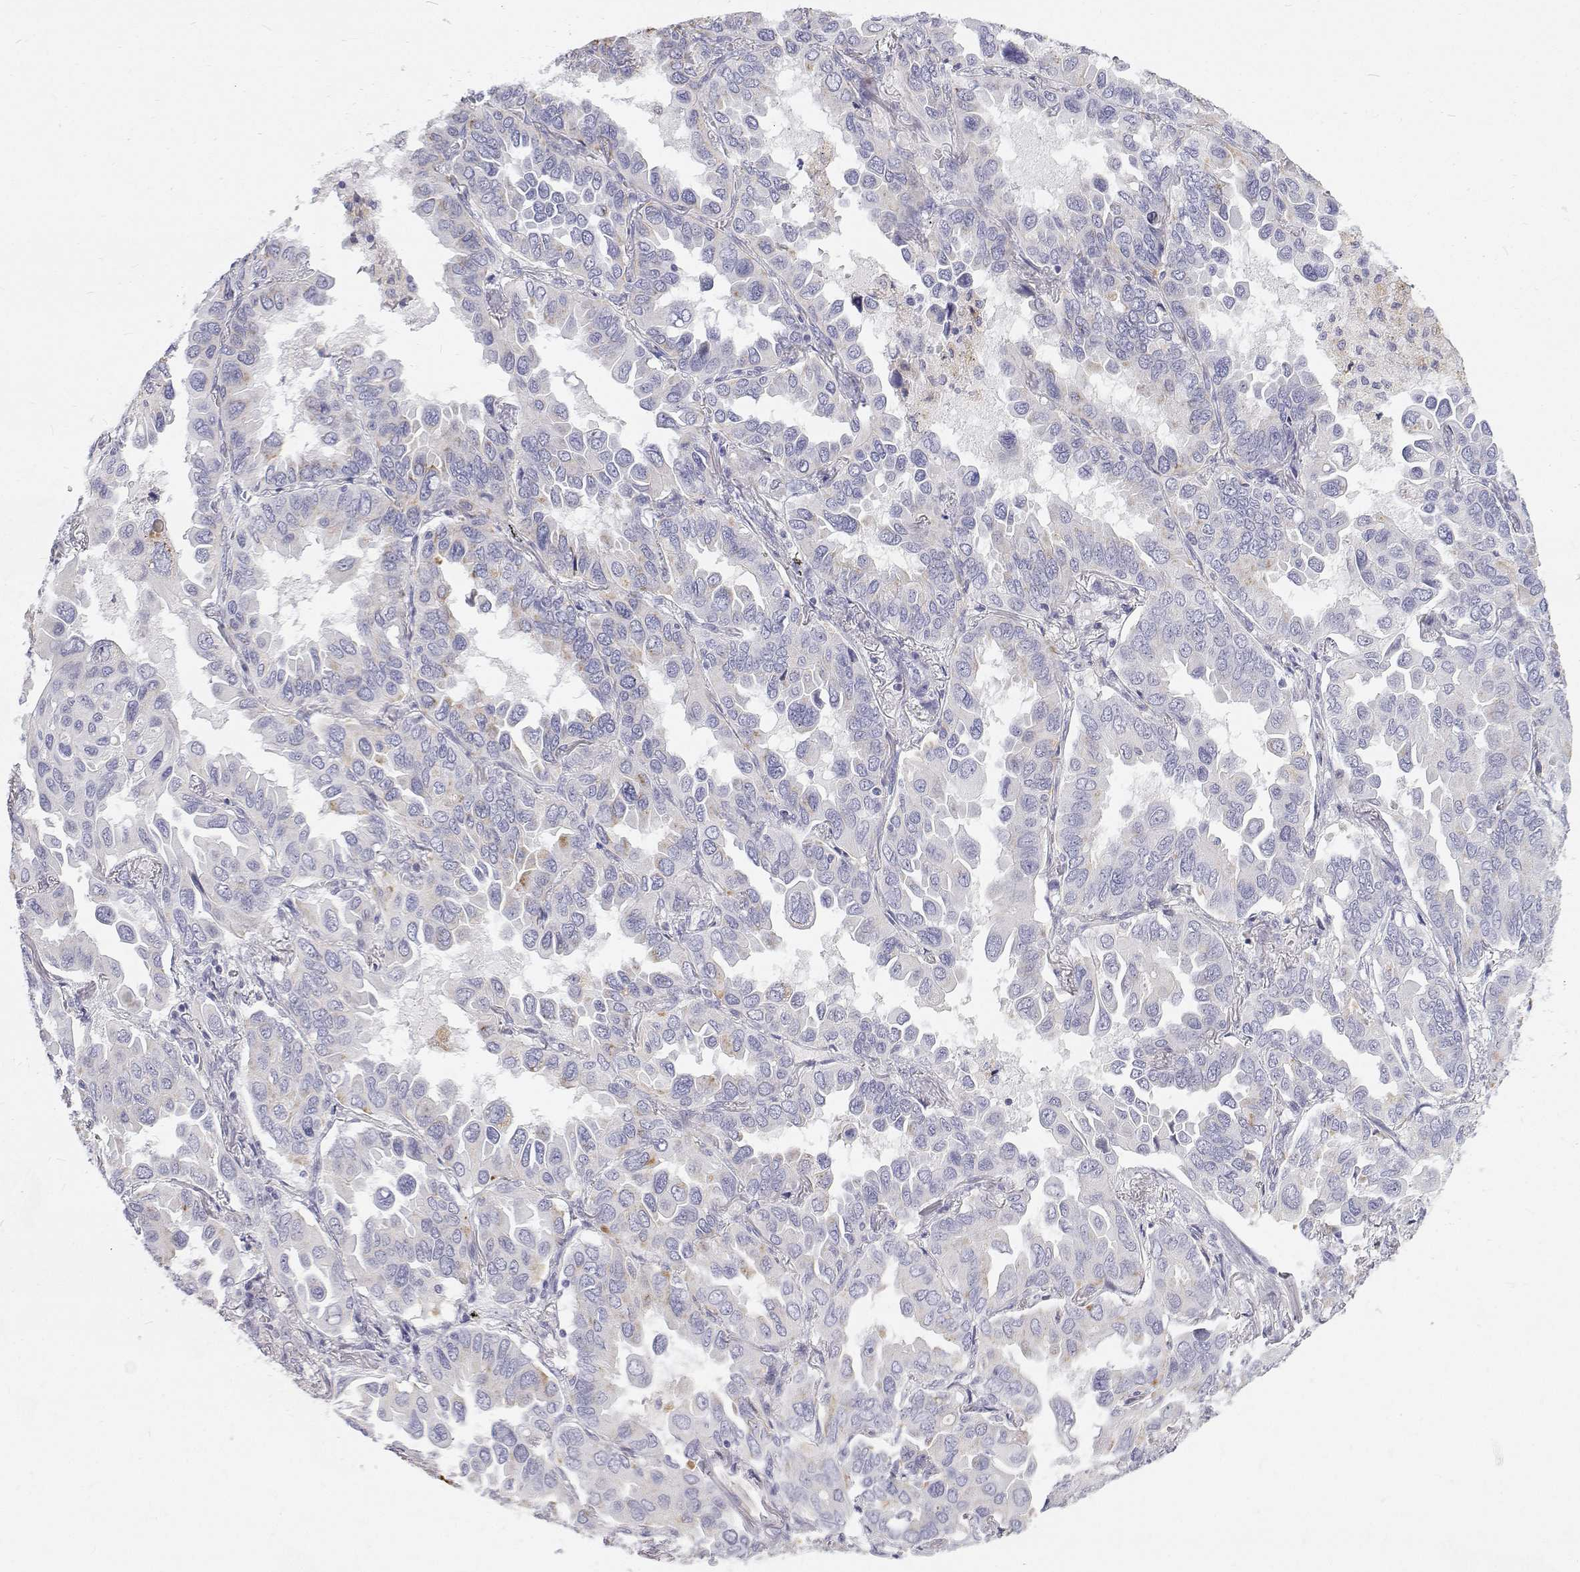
{"staining": {"intensity": "negative", "quantity": "none", "location": "none"}, "tissue": "lung cancer", "cell_type": "Tumor cells", "image_type": "cancer", "snomed": [{"axis": "morphology", "description": "Adenocarcinoma, NOS"}, {"axis": "topography", "description": "Lung"}], "caption": "IHC of human lung adenocarcinoma displays no positivity in tumor cells. (DAB (3,3'-diaminobenzidine) immunohistochemistry visualized using brightfield microscopy, high magnification).", "gene": "NCR2", "patient": {"sex": "male", "age": 64}}